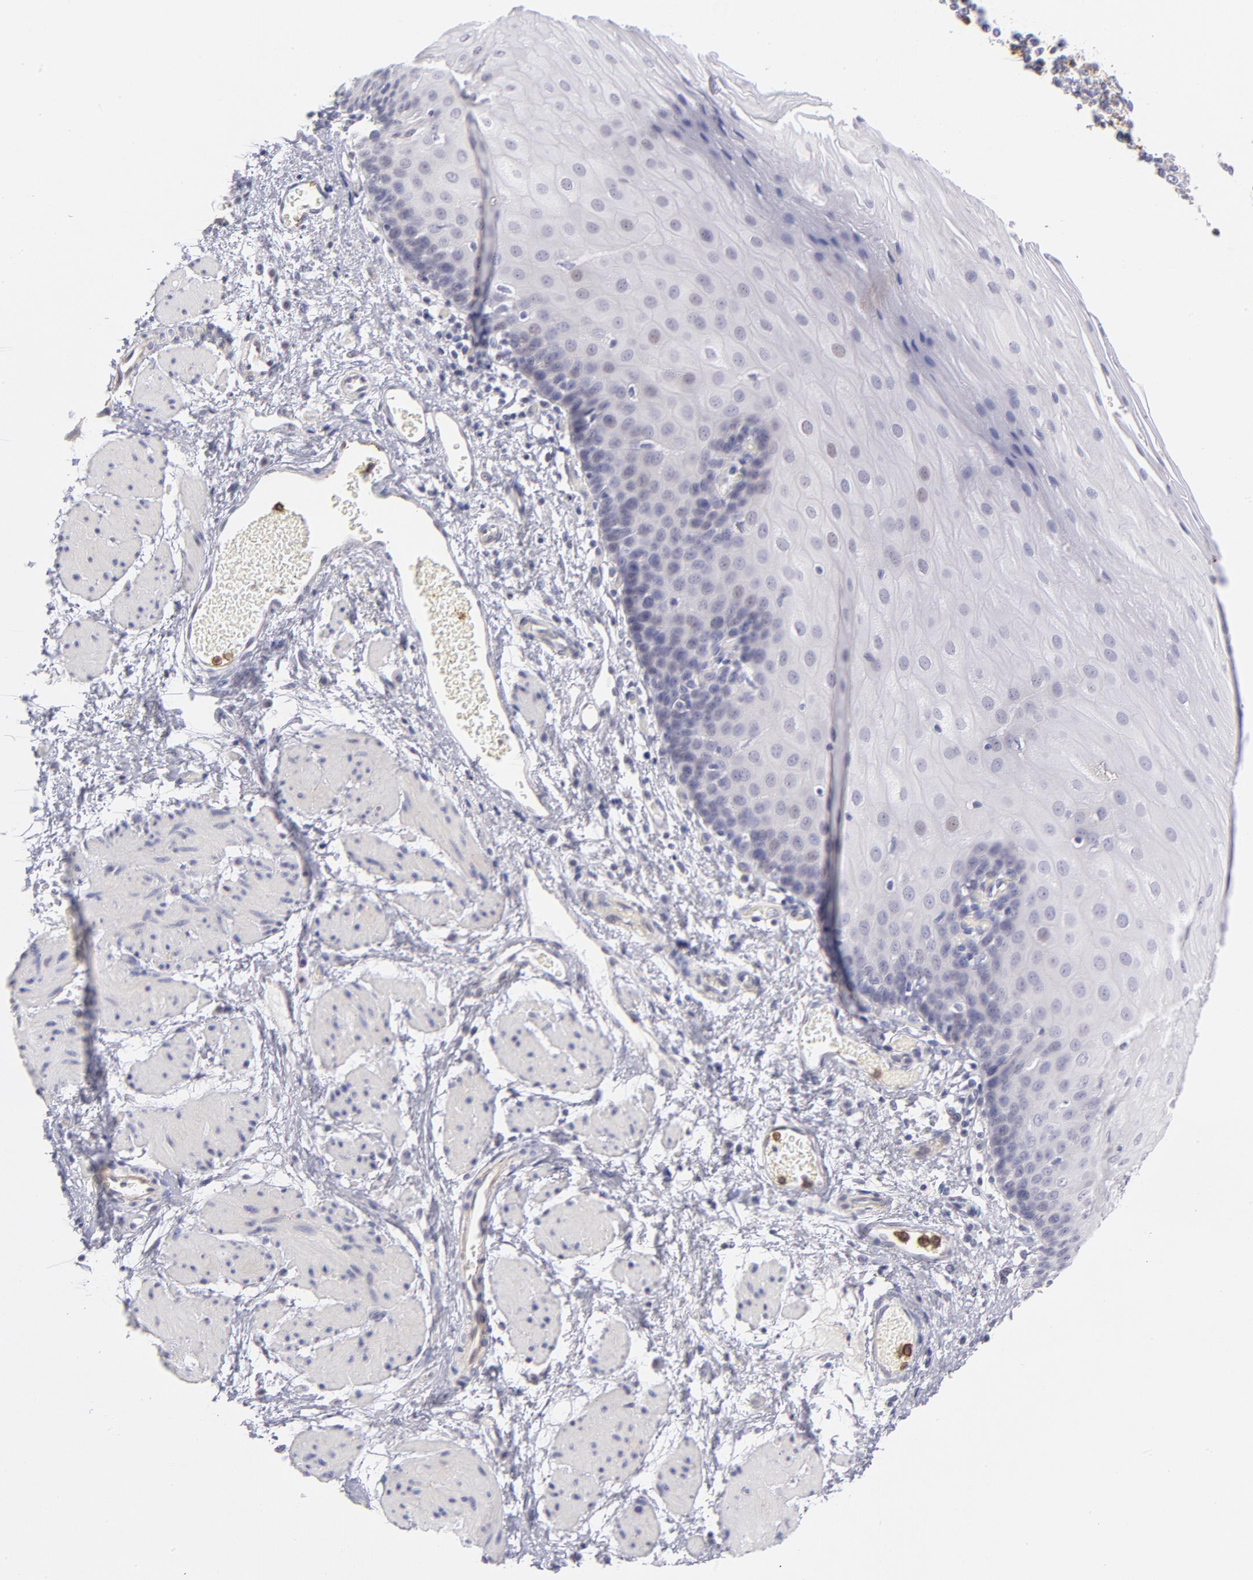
{"staining": {"intensity": "negative", "quantity": "none", "location": "none"}, "tissue": "esophagus", "cell_type": "Squamous epithelial cells", "image_type": "normal", "snomed": [{"axis": "morphology", "description": "Normal tissue, NOS"}, {"axis": "topography", "description": "Esophagus"}], "caption": "IHC image of benign human esophagus stained for a protein (brown), which displays no staining in squamous epithelial cells.", "gene": "LTB4R", "patient": {"sex": "male", "age": 69}}